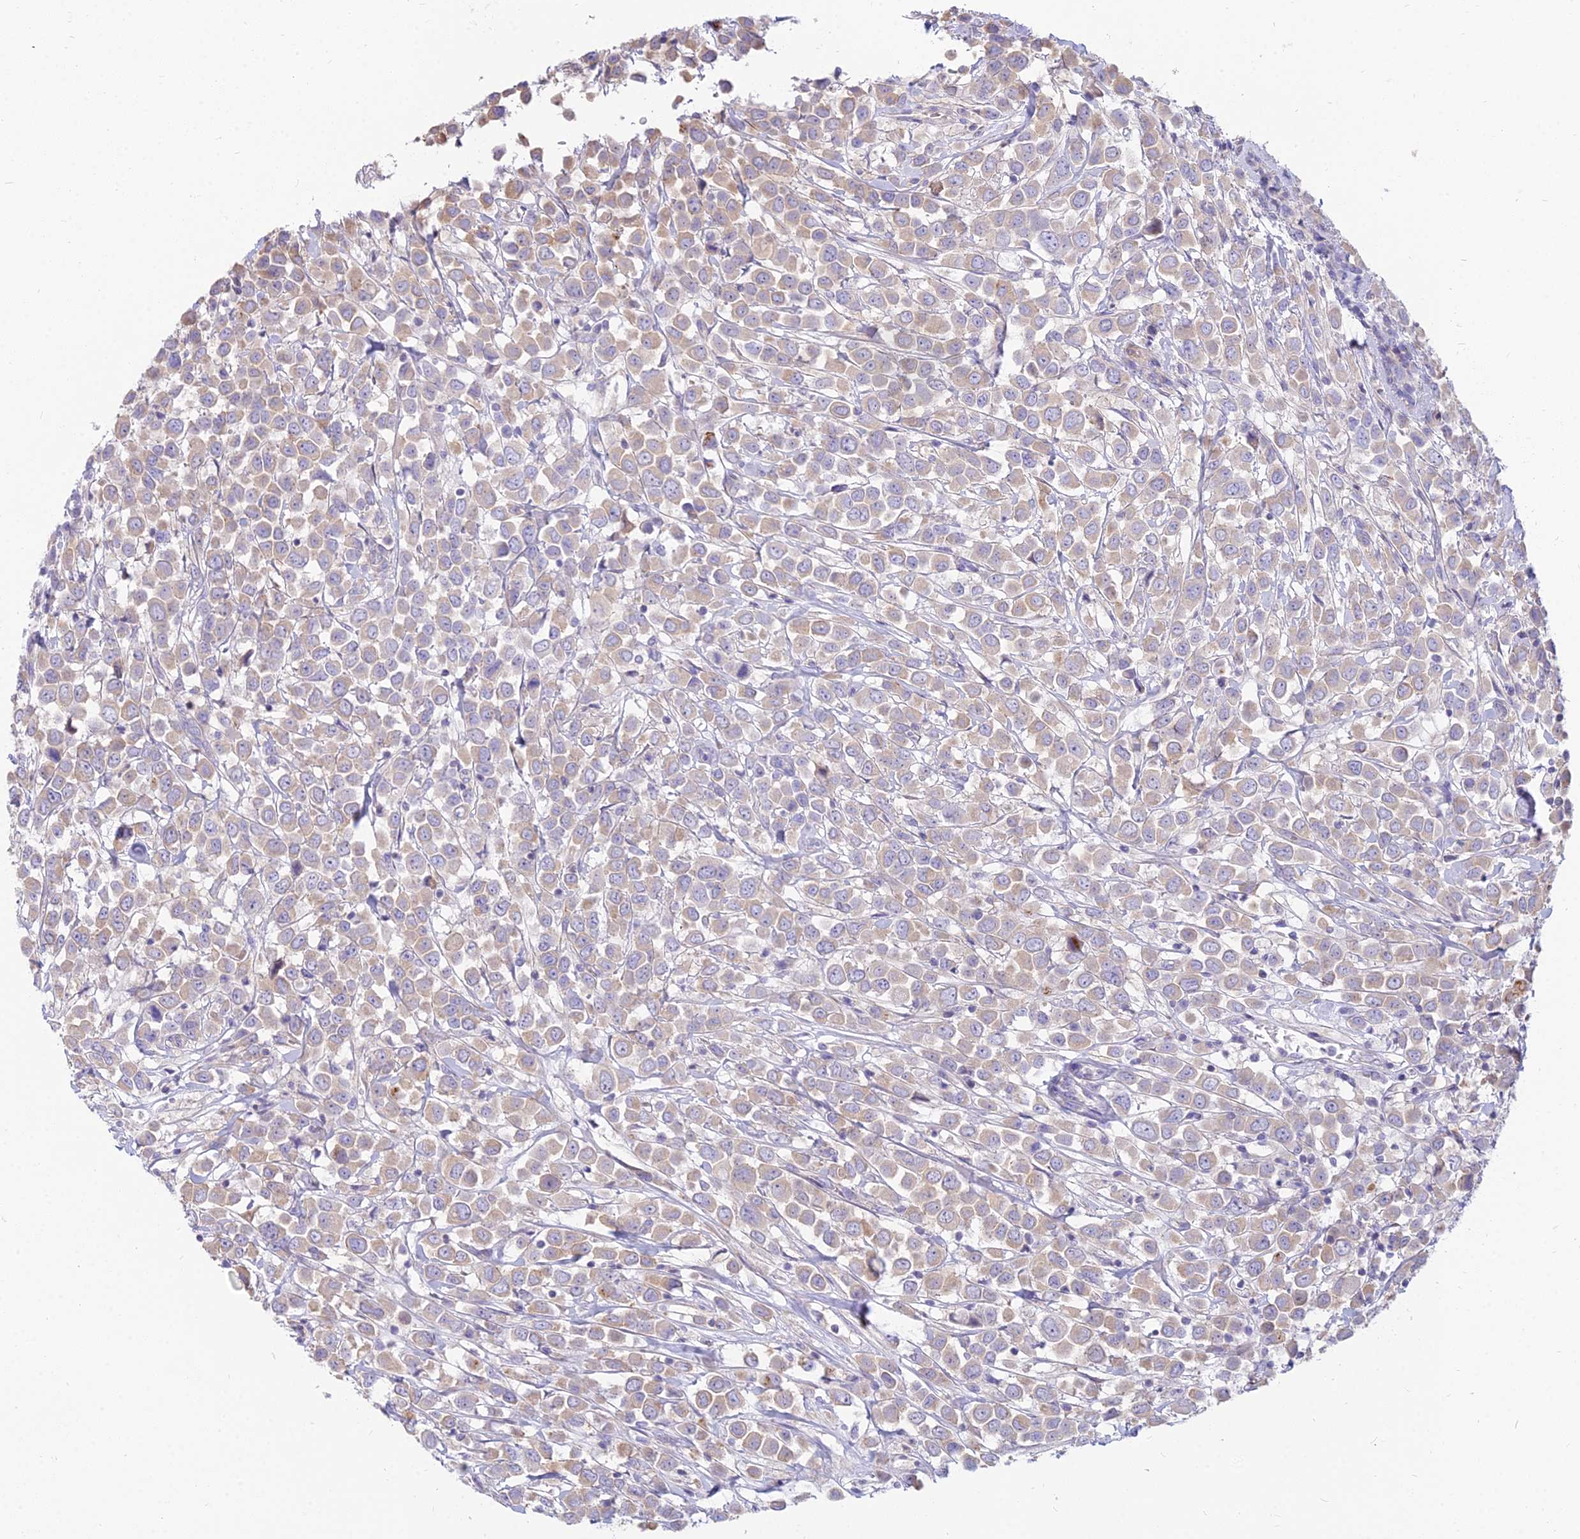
{"staining": {"intensity": "weak", "quantity": "25%-75%", "location": "cytoplasmic/membranous"}, "tissue": "breast cancer", "cell_type": "Tumor cells", "image_type": "cancer", "snomed": [{"axis": "morphology", "description": "Duct carcinoma"}, {"axis": "topography", "description": "Breast"}], "caption": "IHC of human breast cancer exhibits low levels of weak cytoplasmic/membranous staining in approximately 25%-75% of tumor cells.", "gene": "SMIM24", "patient": {"sex": "female", "age": 61}}